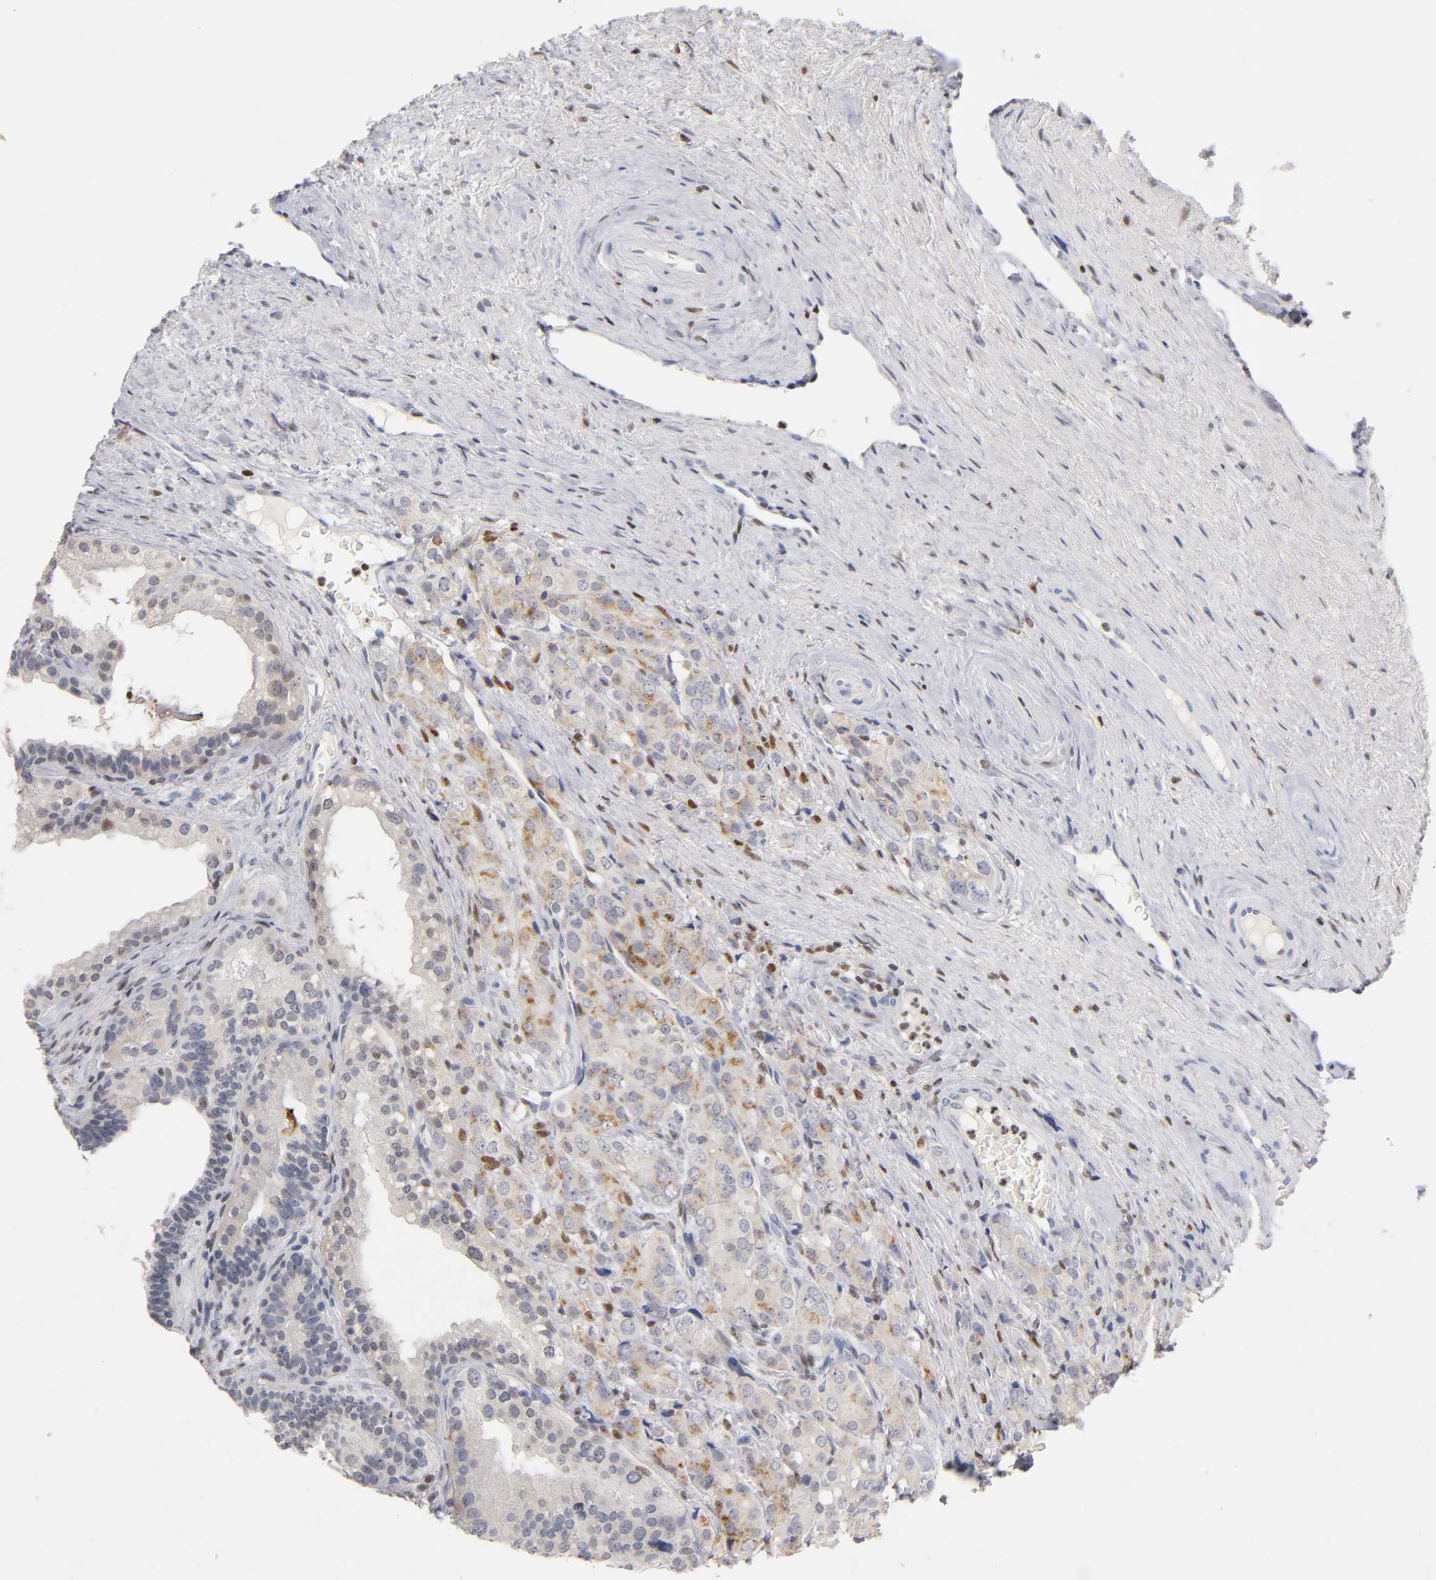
{"staining": {"intensity": "weak", "quantity": "25%-75%", "location": "cytoplasmic/membranous"}, "tissue": "prostate cancer", "cell_type": "Tumor cells", "image_type": "cancer", "snomed": [{"axis": "morphology", "description": "Adenocarcinoma, High grade"}, {"axis": "topography", "description": "Prostate"}], "caption": "Tumor cells exhibit weak cytoplasmic/membranous positivity in approximately 25%-75% of cells in prostate cancer (high-grade adenocarcinoma). Immunohistochemistry stains the protein in brown and the nuclei are stained blue.", "gene": "RUNX1", "patient": {"sex": "male", "age": 68}}